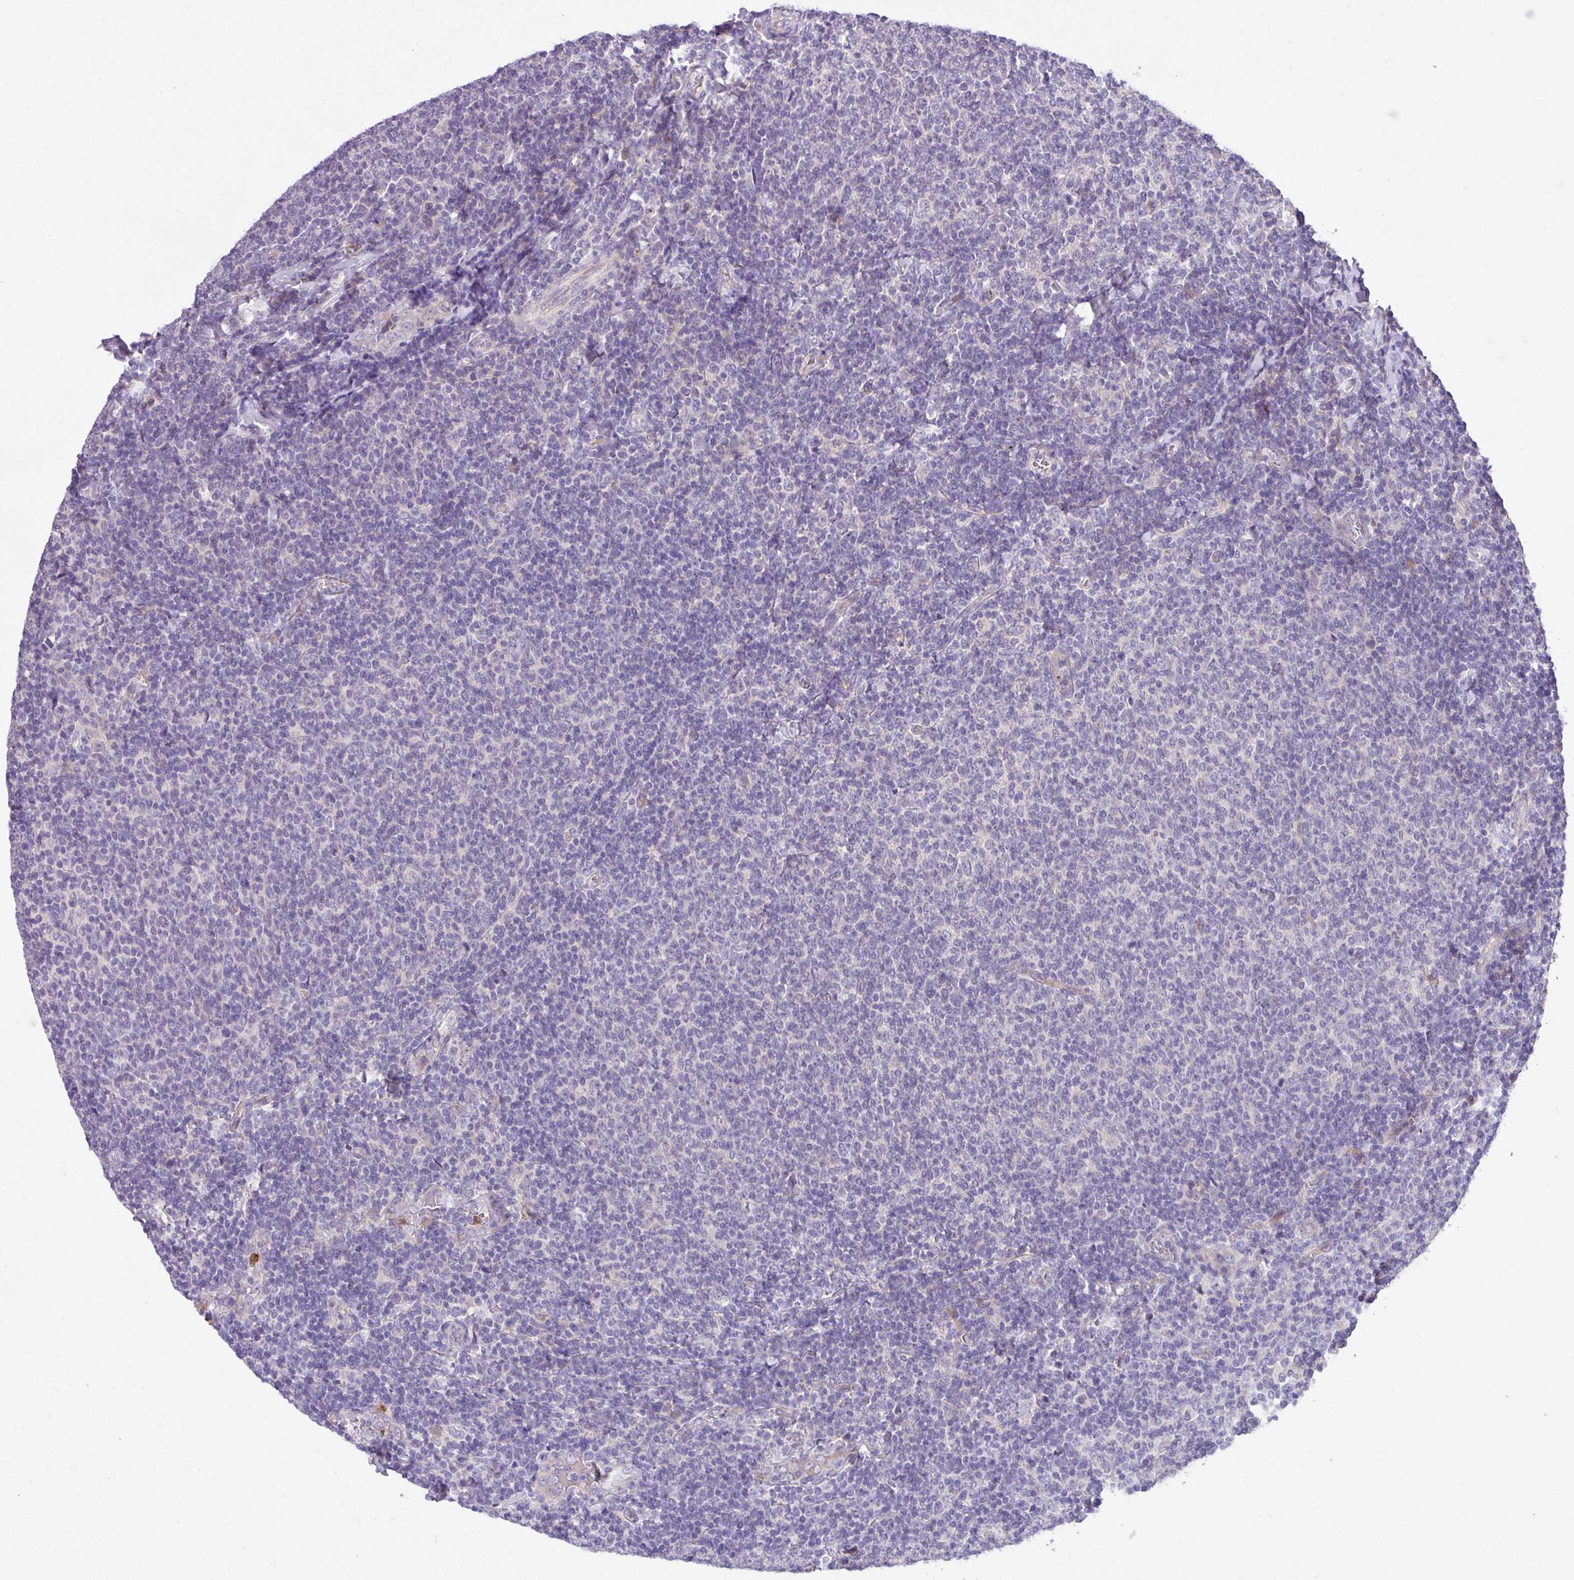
{"staining": {"intensity": "negative", "quantity": "none", "location": "none"}, "tissue": "lymphoma", "cell_type": "Tumor cells", "image_type": "cancer", "snomed": [{"axis": "morphology", "description": "Malignant lymphoma, non-Hodgkin's type, Low grade"}, {"axis": "topography", "description": "Lymph node"}], "caption": "There is no significant positivity in tumor cells of low-grade malignant lymphoma, non-Hodgkin's type.", "gene": "CRISP3", "patient": {"sex": "male", "age": 52}}